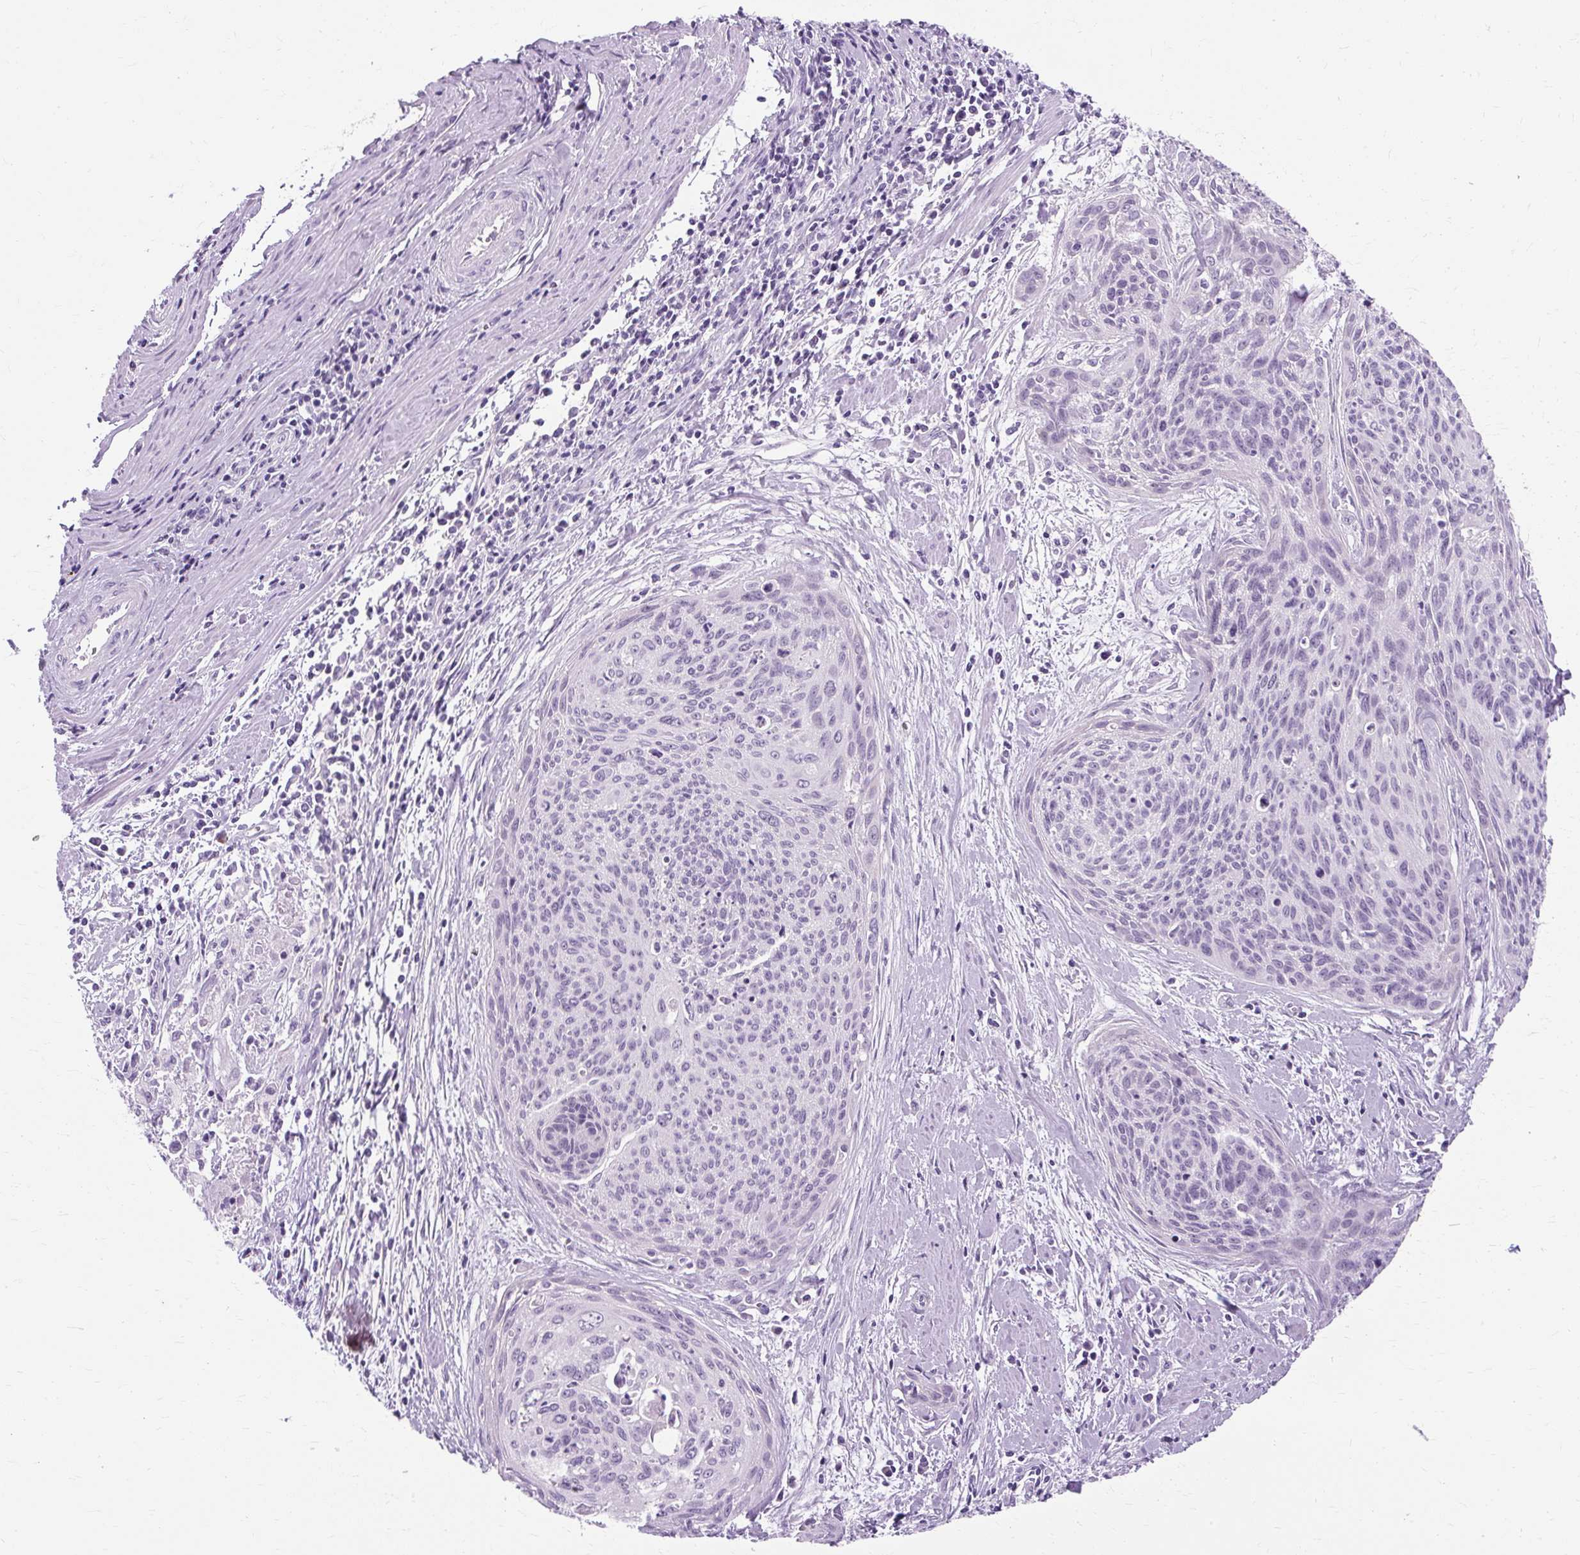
{"staining": {"intensity": "negative", "quantity": "none", "location": "none"}, "tissue": "cervical cancer", "cell_type": "Tumor cells", "image_type": "cancer", "snomed": [{"axis": "morphology", "description": "Squamous cell carcinoma, NOS"}, {"axis": "topography", "description": "Cervix"}], "caption": "There is no significant positivity in tumor cells of cervical cancer.", "gene": "RYBP", "patient": {"sex": "female", "age": 55}}